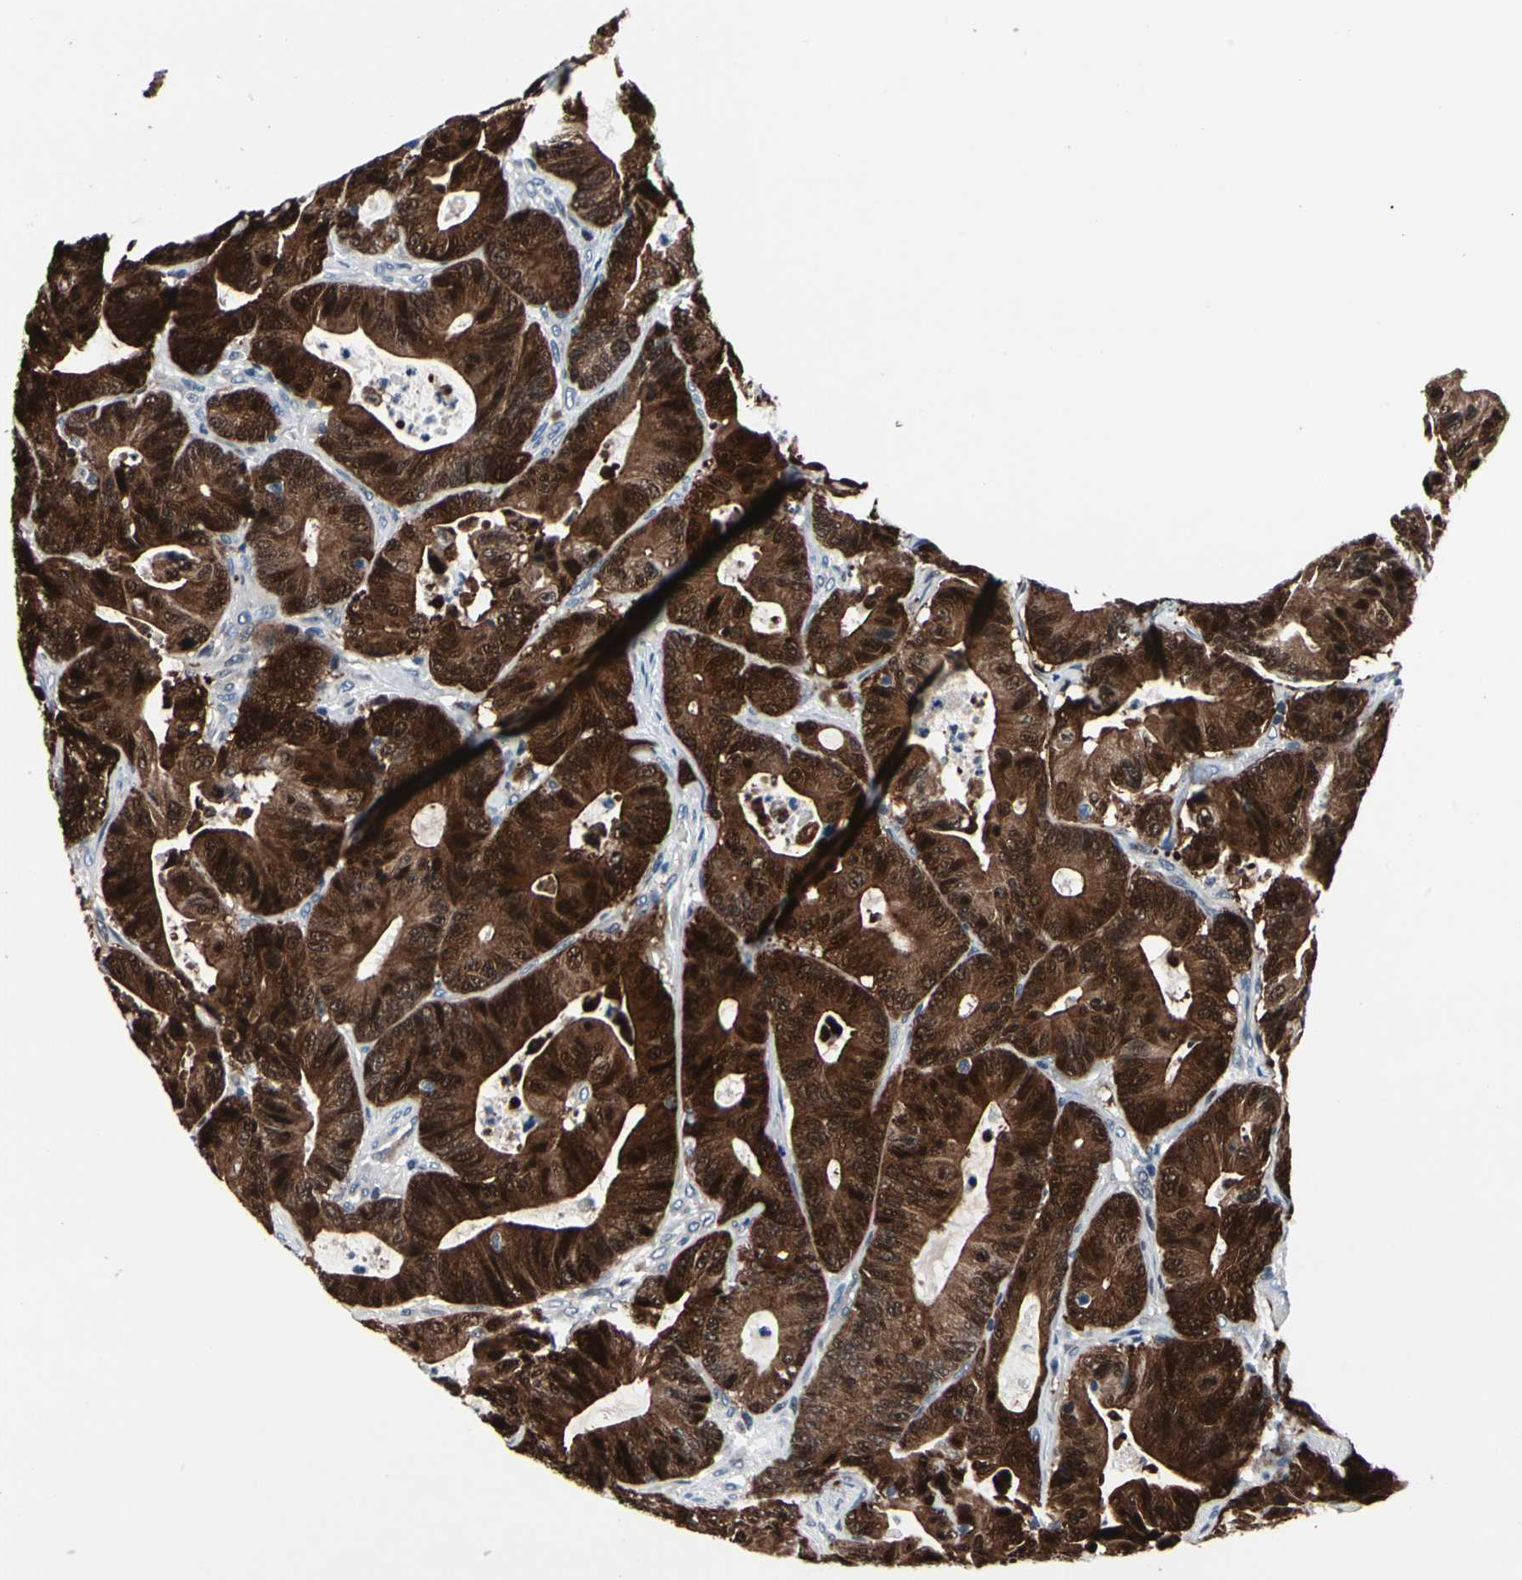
{"staining": {"intensity": "strong", "quantity": ">75%", "location": "cytoplasmic/membranous,nuclear"}, "tissue": "colorectal cancer", "cell_type": "Tumor cells", "image_type": "cancer", "snomed": [{"axis": "morphology", "description": "Adenocarcinoma, NOS"}, {"axis": "topography", "description": "Colon"}], "caption": "Colorectal adenocarcinoma stained with a protein marker reveals strong staining in tumor cells.", "gene": "TXN", "patient": {"sex": "female", "age": 84}}